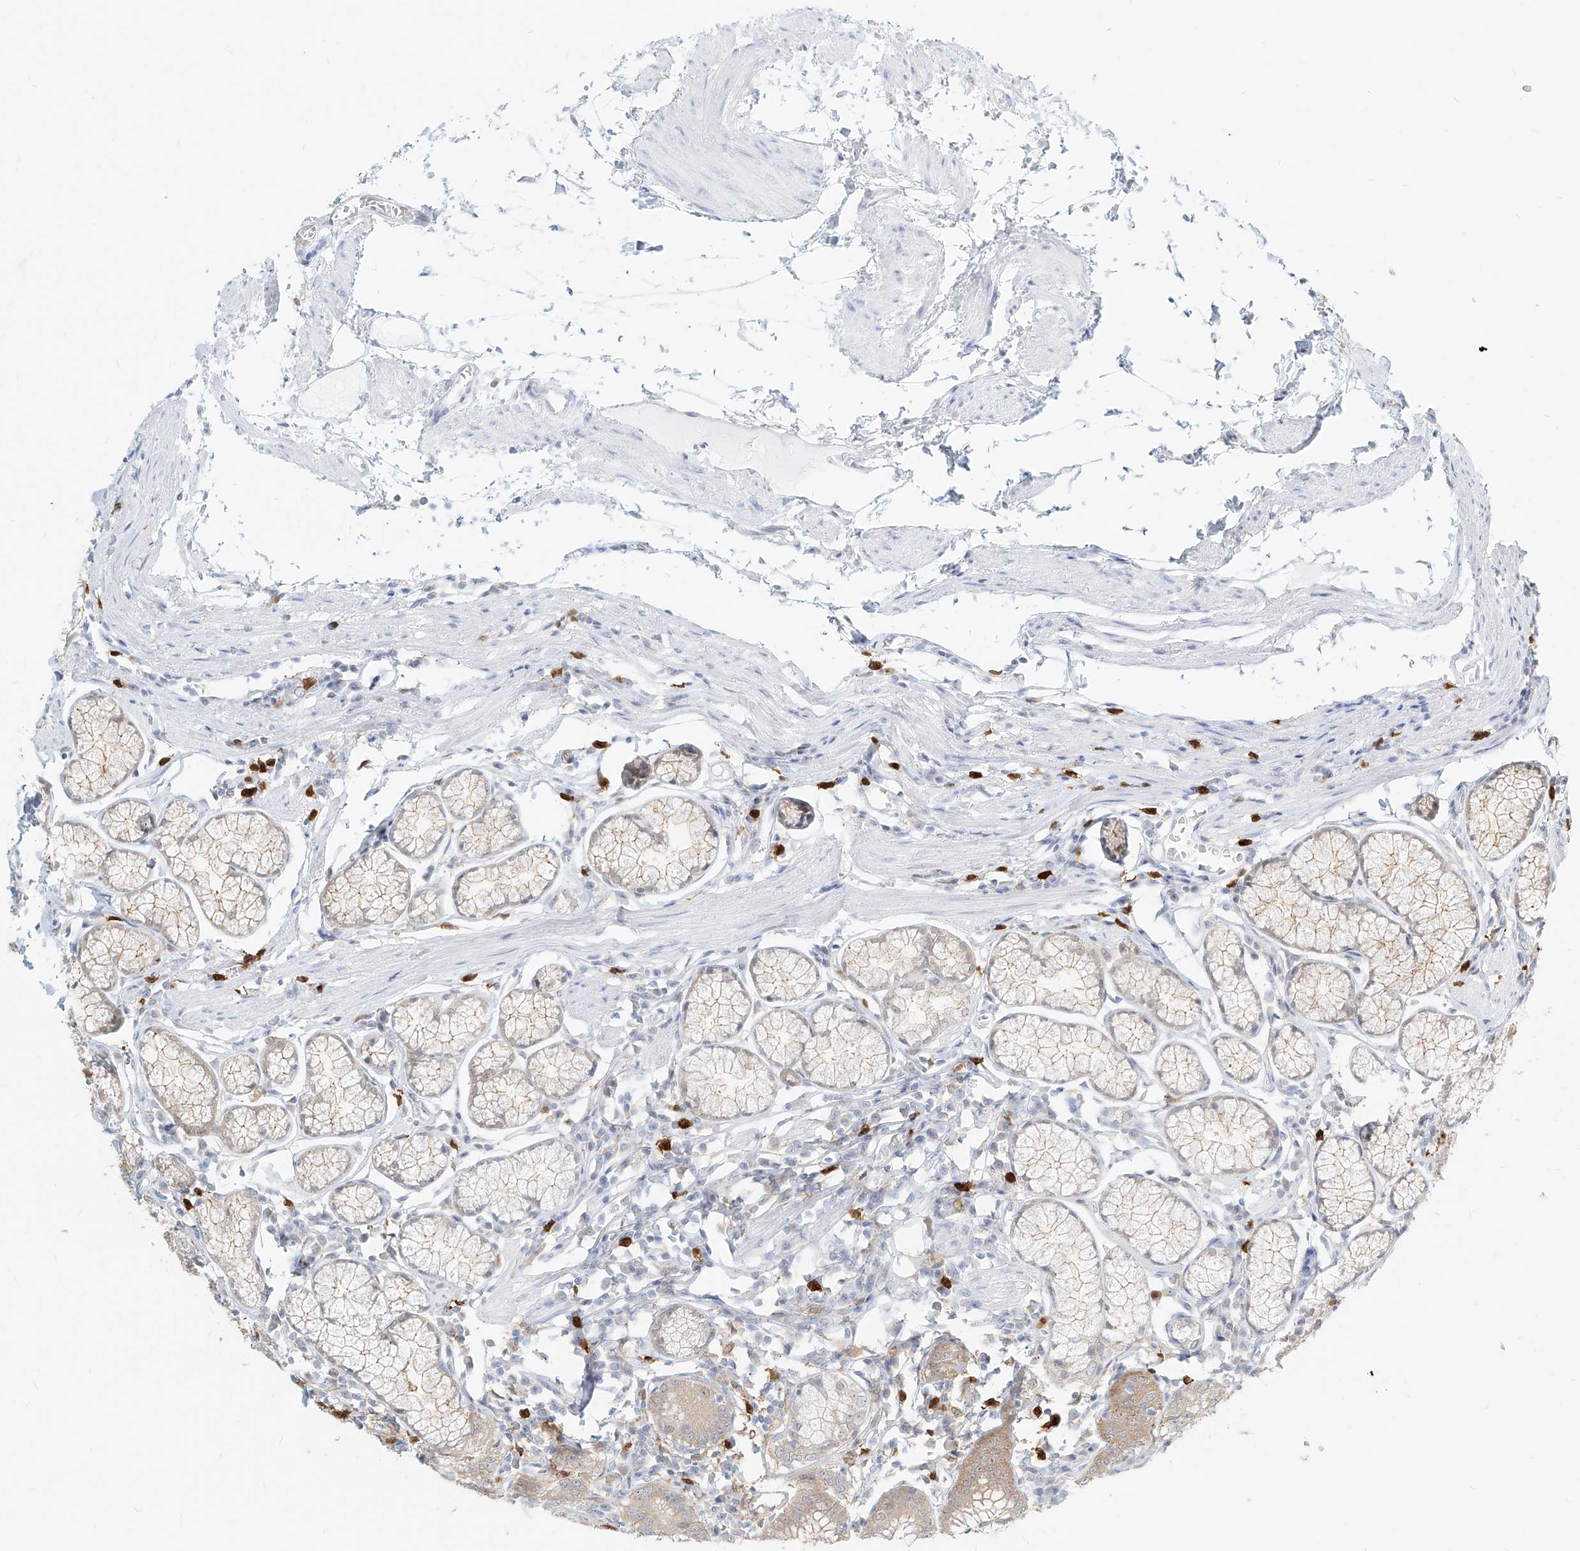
{"staining": {"intensity": "moderate", "quantity": "25%-75%", "location": "cytoplasmic/membranous"}, "tissue": "stomach", "cell_type": "Glandular cells", "image_type": "normal", "snomed": [{"axis": "morphology", "description": "Normal tissue, NOS"}, {"axis": "topography", "description": "Stomach"}], "caption": "IHC (DAB) staining of benign human stomach reveals moderate cytoplasmic/membranous protein staining in about 25%-75% of glandular cells. (brown staining indicates protein expression, while blue staining denotes nuclei).", "gene": "PGD", "patient": {"sex": "male", "age": 55}}